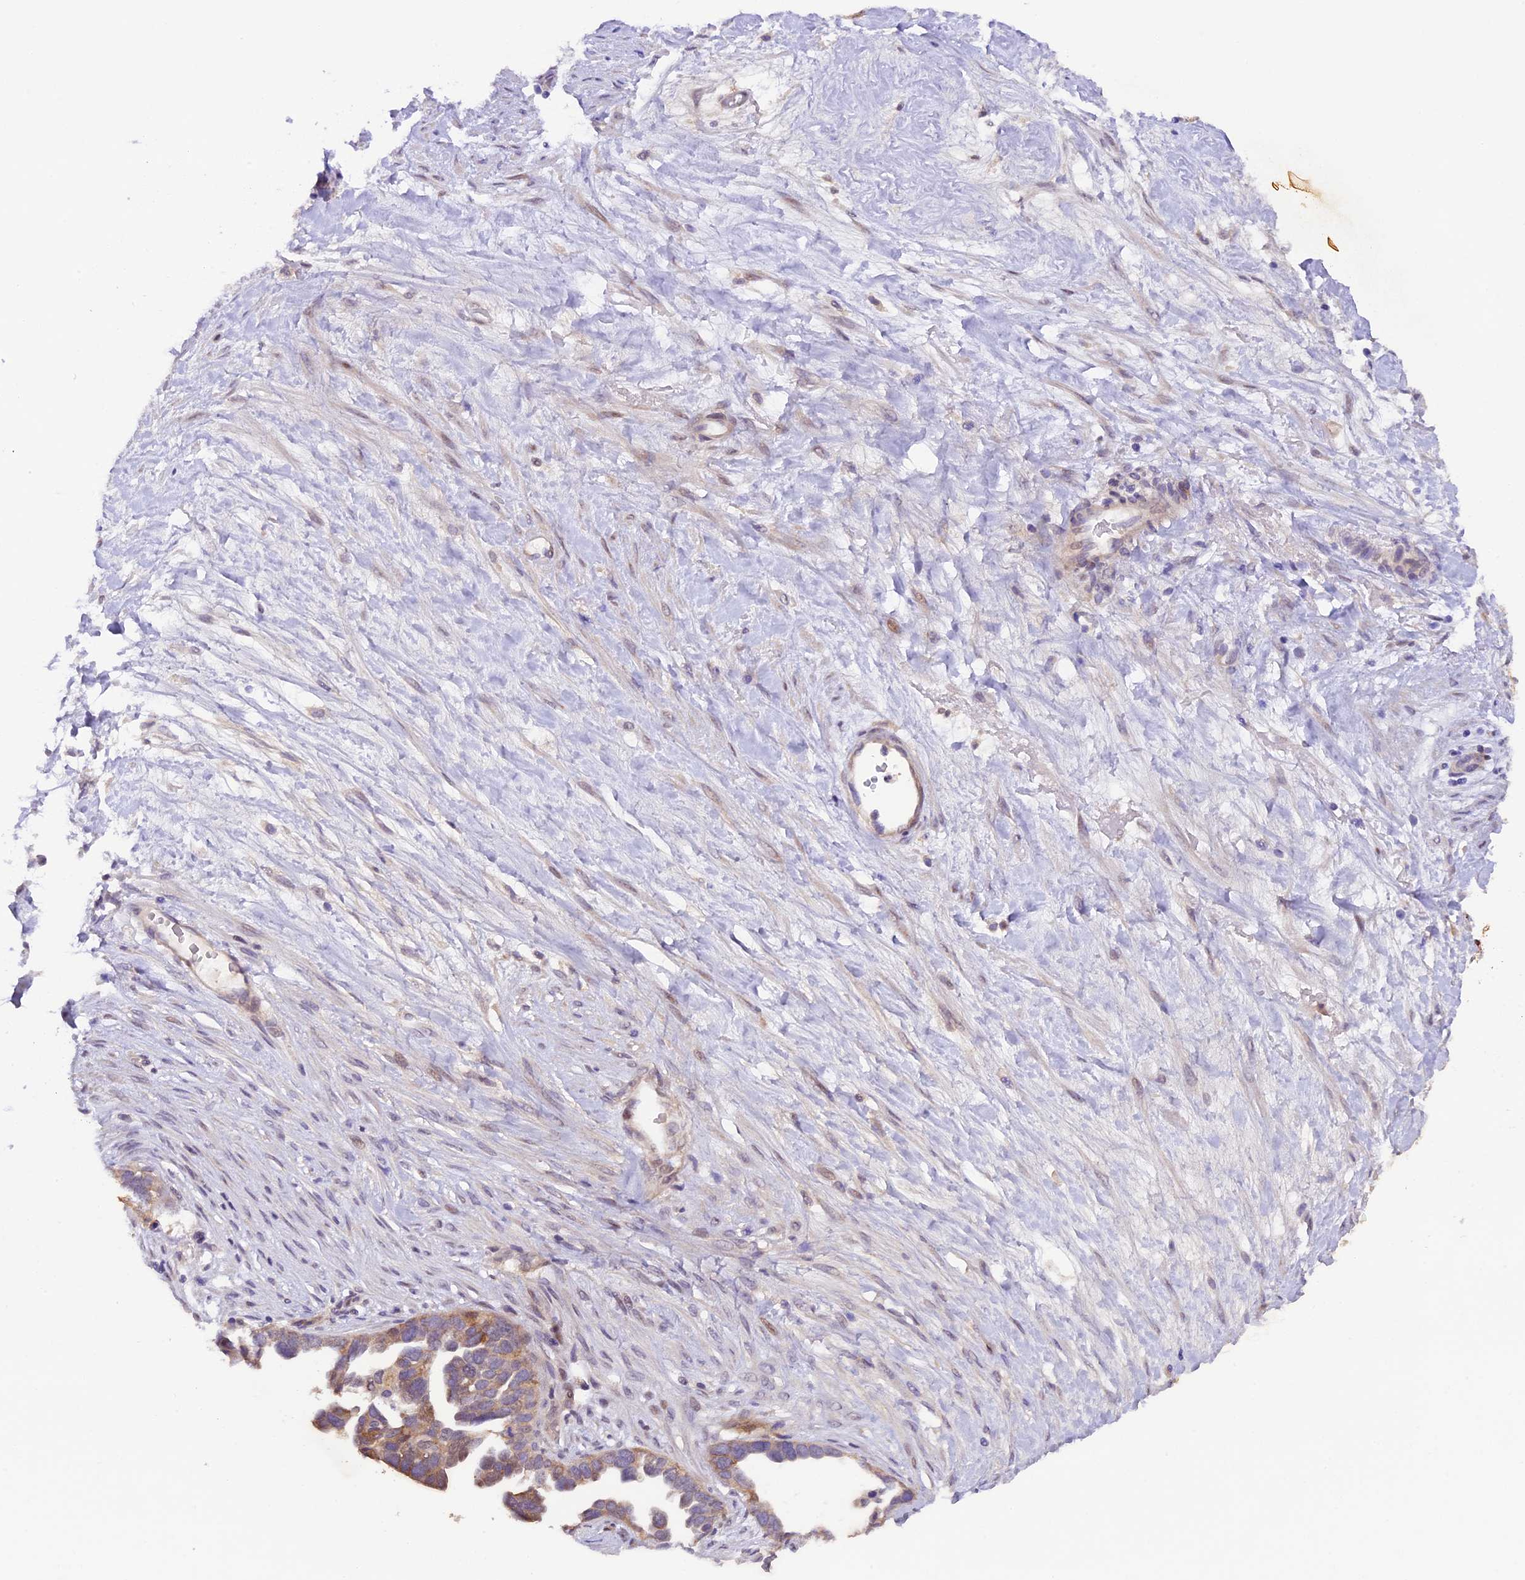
{"staining": {"intensity": "moderate", "quantity": "<25%", "location": "cytoplasmic/membranous,nuclear"}, "tissue": "ovarian cancer", "cell_type": "Tumor cells", "image_type": "cancer", "snomed": [{"axis": "morphology", "description": "Cystadenocarcinoma, serous, NOS"}, {"axis": "topography", "description": "Ovary"}], "caption": "Human ovarian cancer (serous cystadenocarcinoma) stained for a protein (brown) reveals moderate cytoplasmic/membranous and nuclear positive expression in approximately <25% of tumor cells.", "gene": "NCK2", "patient": {"sex": "female", "age": 54}}